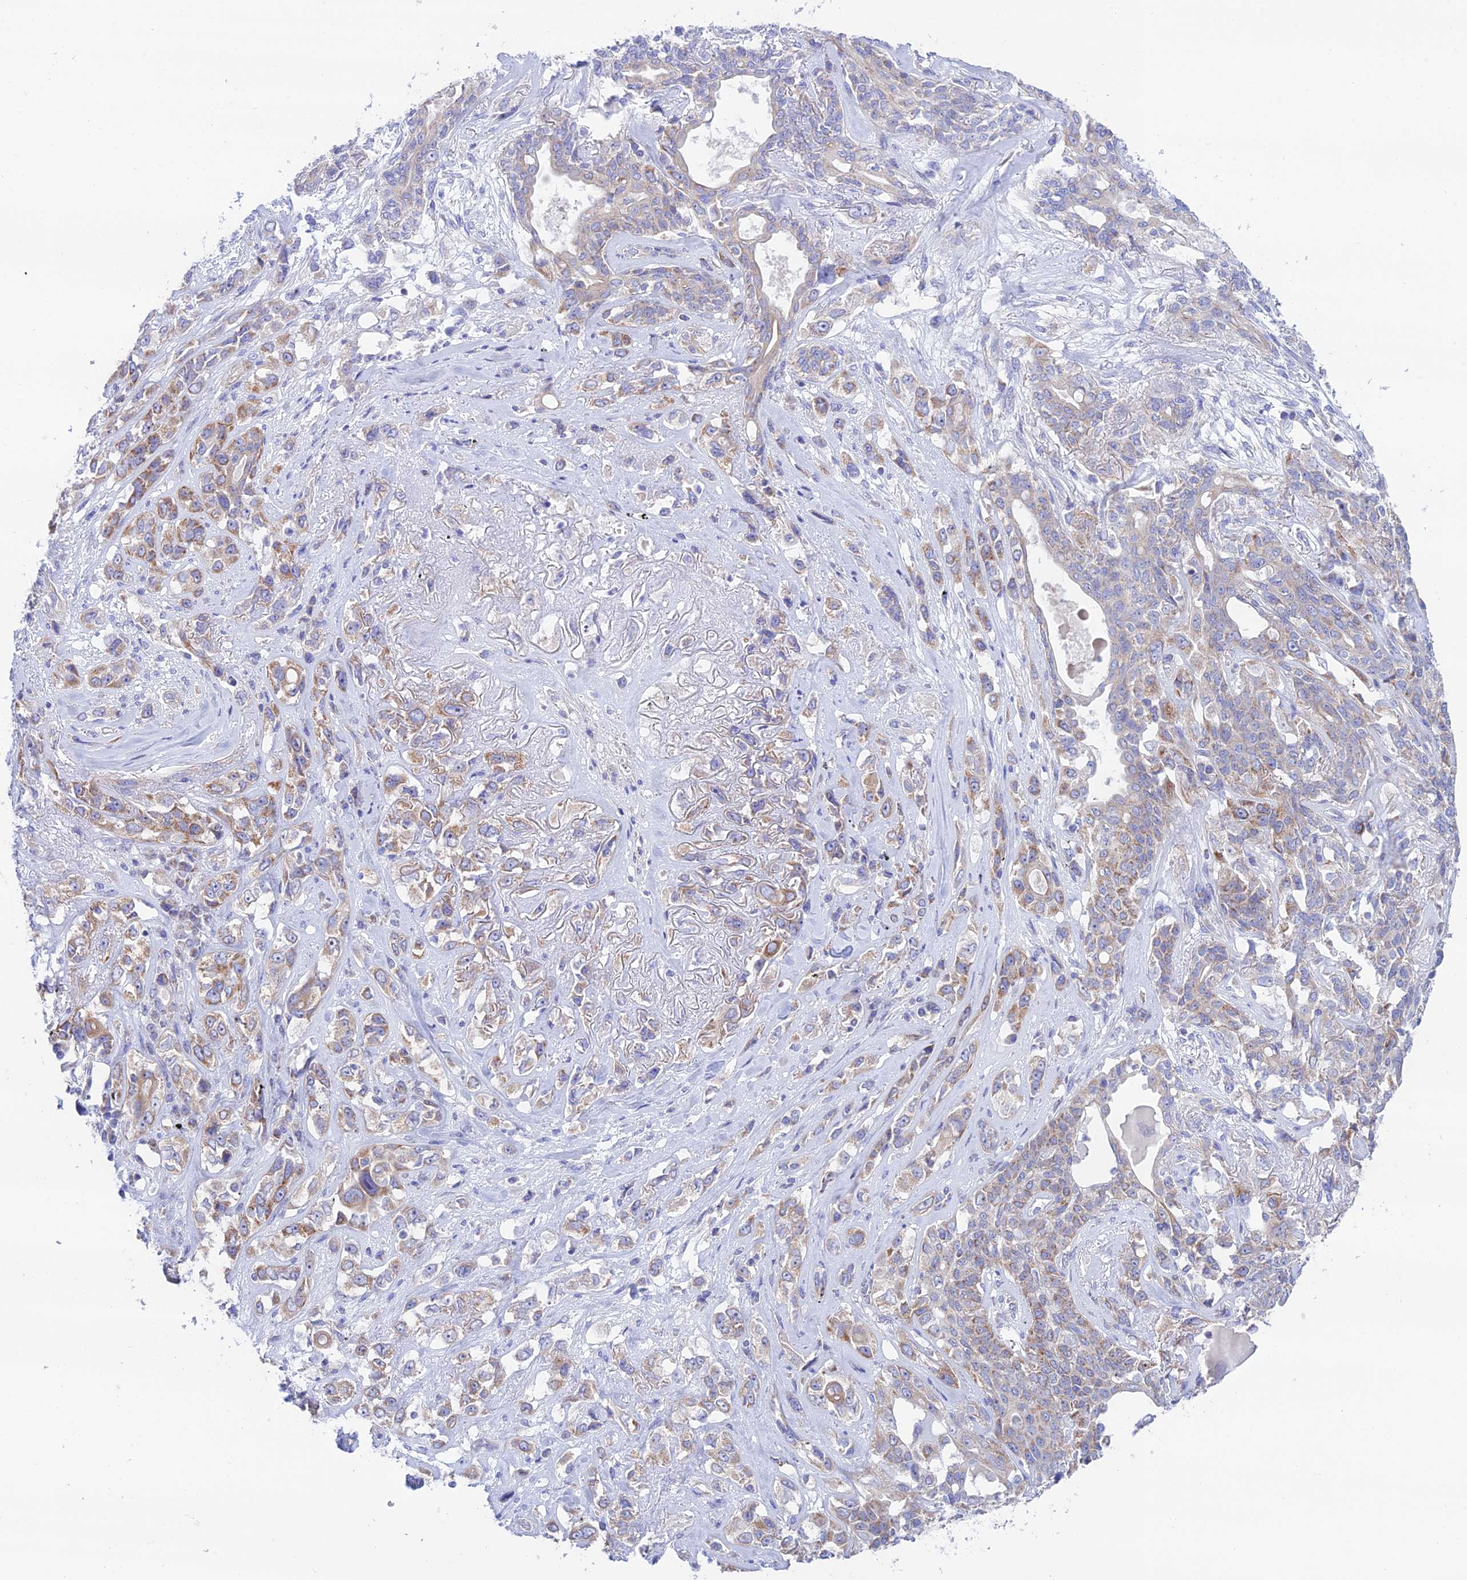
{"staining": {"intensity": "moderate", "quantity": "<25%", "location": "cytoplasmic/membranous"}, "tissue": "lung cancer", "cell_type": "Tumor cells", "image_type": "cancer", "snomed": [{"axis": "morphology", "description": "Squamous cell carcinoma, NOS"}, {"axis": "topography", "description": "Lung"}], "caption": "High-power microscopy captured an IHC photomicrograph of squamous cell carcinoma (lung), revealing moderate cytoplasmic/membranous expression in about <25% of tumor cells. The staining was performed using DAB (3,3'-diaminobenzidine) to visualize the protein expression in brown, while the nuclei were stained in blue with hematoxylin (Magnification: 20x).", "gene": "HSDL2", "patient": {"sex": "female", "age": 70}}